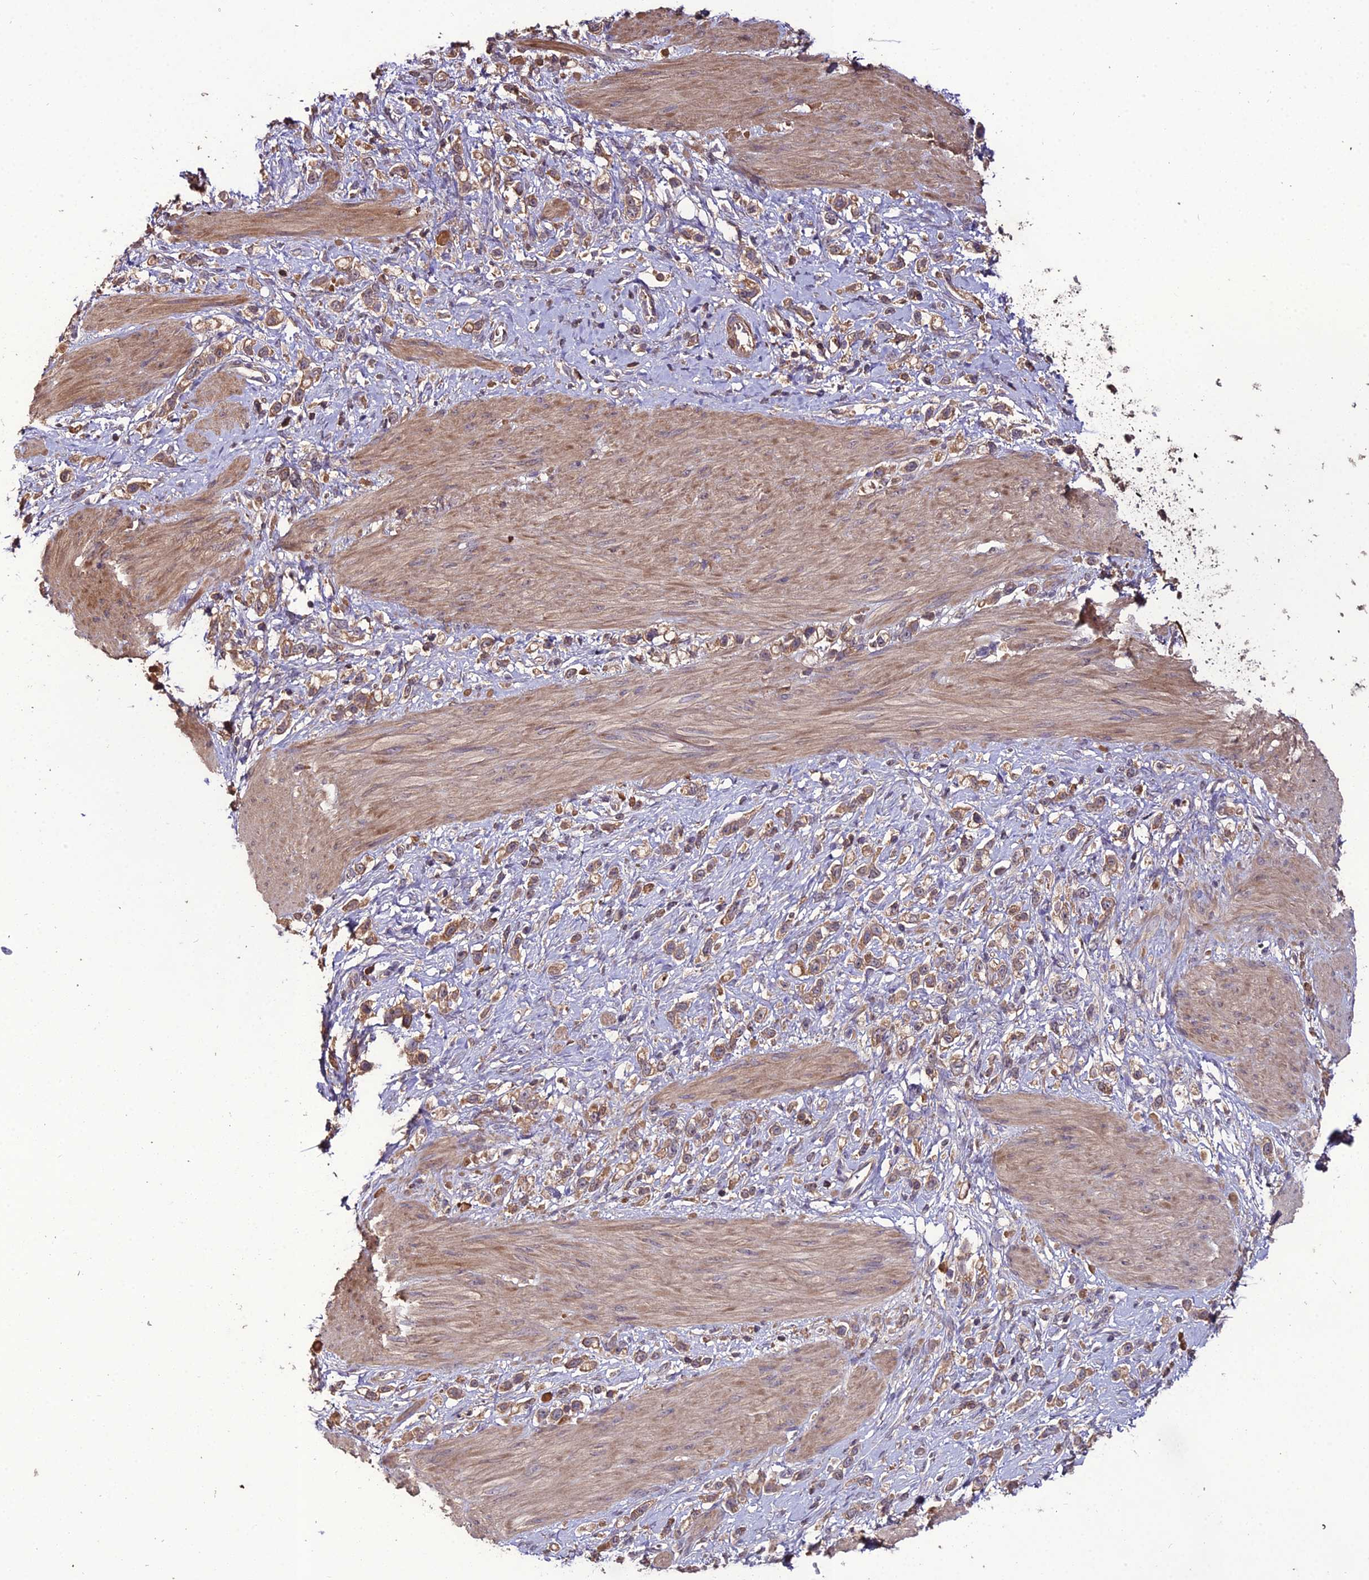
{"staining": {"intensity": "moderate", "quantity": ">75%", "location": "cytoplasmic/membranous"}, "tissue": "stomach cancer", "cell_type": "Tumor cells", "image_type": "cancer", "snomed": [{"axis": "morphology", "description": "Adenocarcinoma, NOS"}, {"axis": "topography", "description": "Stomach"}], "caption": "This image exhibits adenocarcinoma (stomach) stained with immunohistochemistry (IHC) to label a protein in brown. The cytoplasmic/membranous of tumor cells show moderate positivity for the protein. Nuclei are counter-stained blue.", "gene": "KCTD16", "patient": {"sex": "female", "age": 65}}